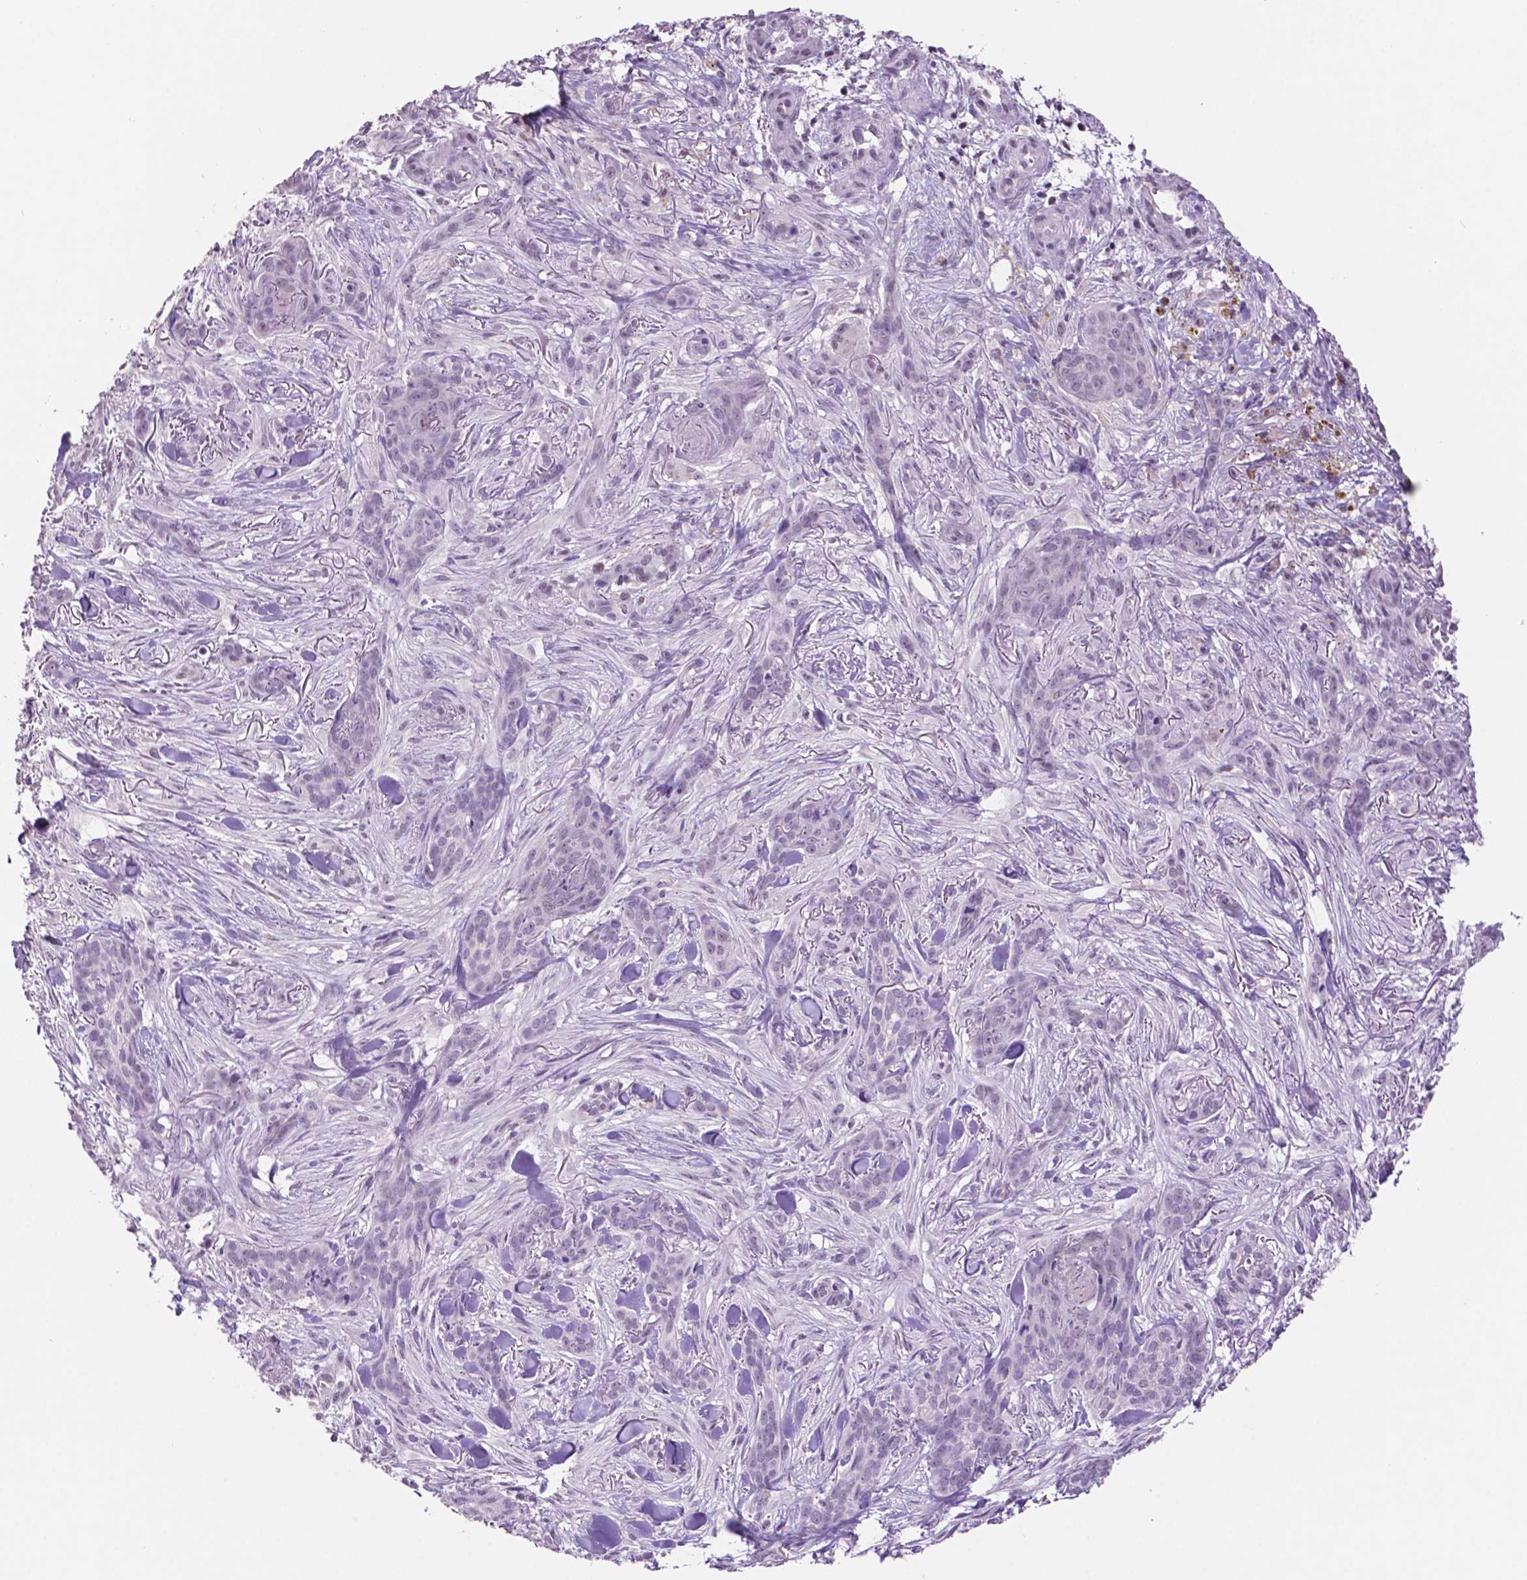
{"staining": {"intensity": "negative", "quantity": "none", "location": "none"}, "tissue": "skin cancer", "cell_type": "Tumor cells", "image_type": "cancer", "snomed": [{"axis": "morphology", "description": "Basal cell carcinoma"}, {"axis": "topography", "description": "Skin"}], "caption": "This is an IHC image of human basal cell carcinoma (skin). There is no staining in tumor cells.", "gene": "NCOR1", "patient": {"sex": "female", "age": 61}}